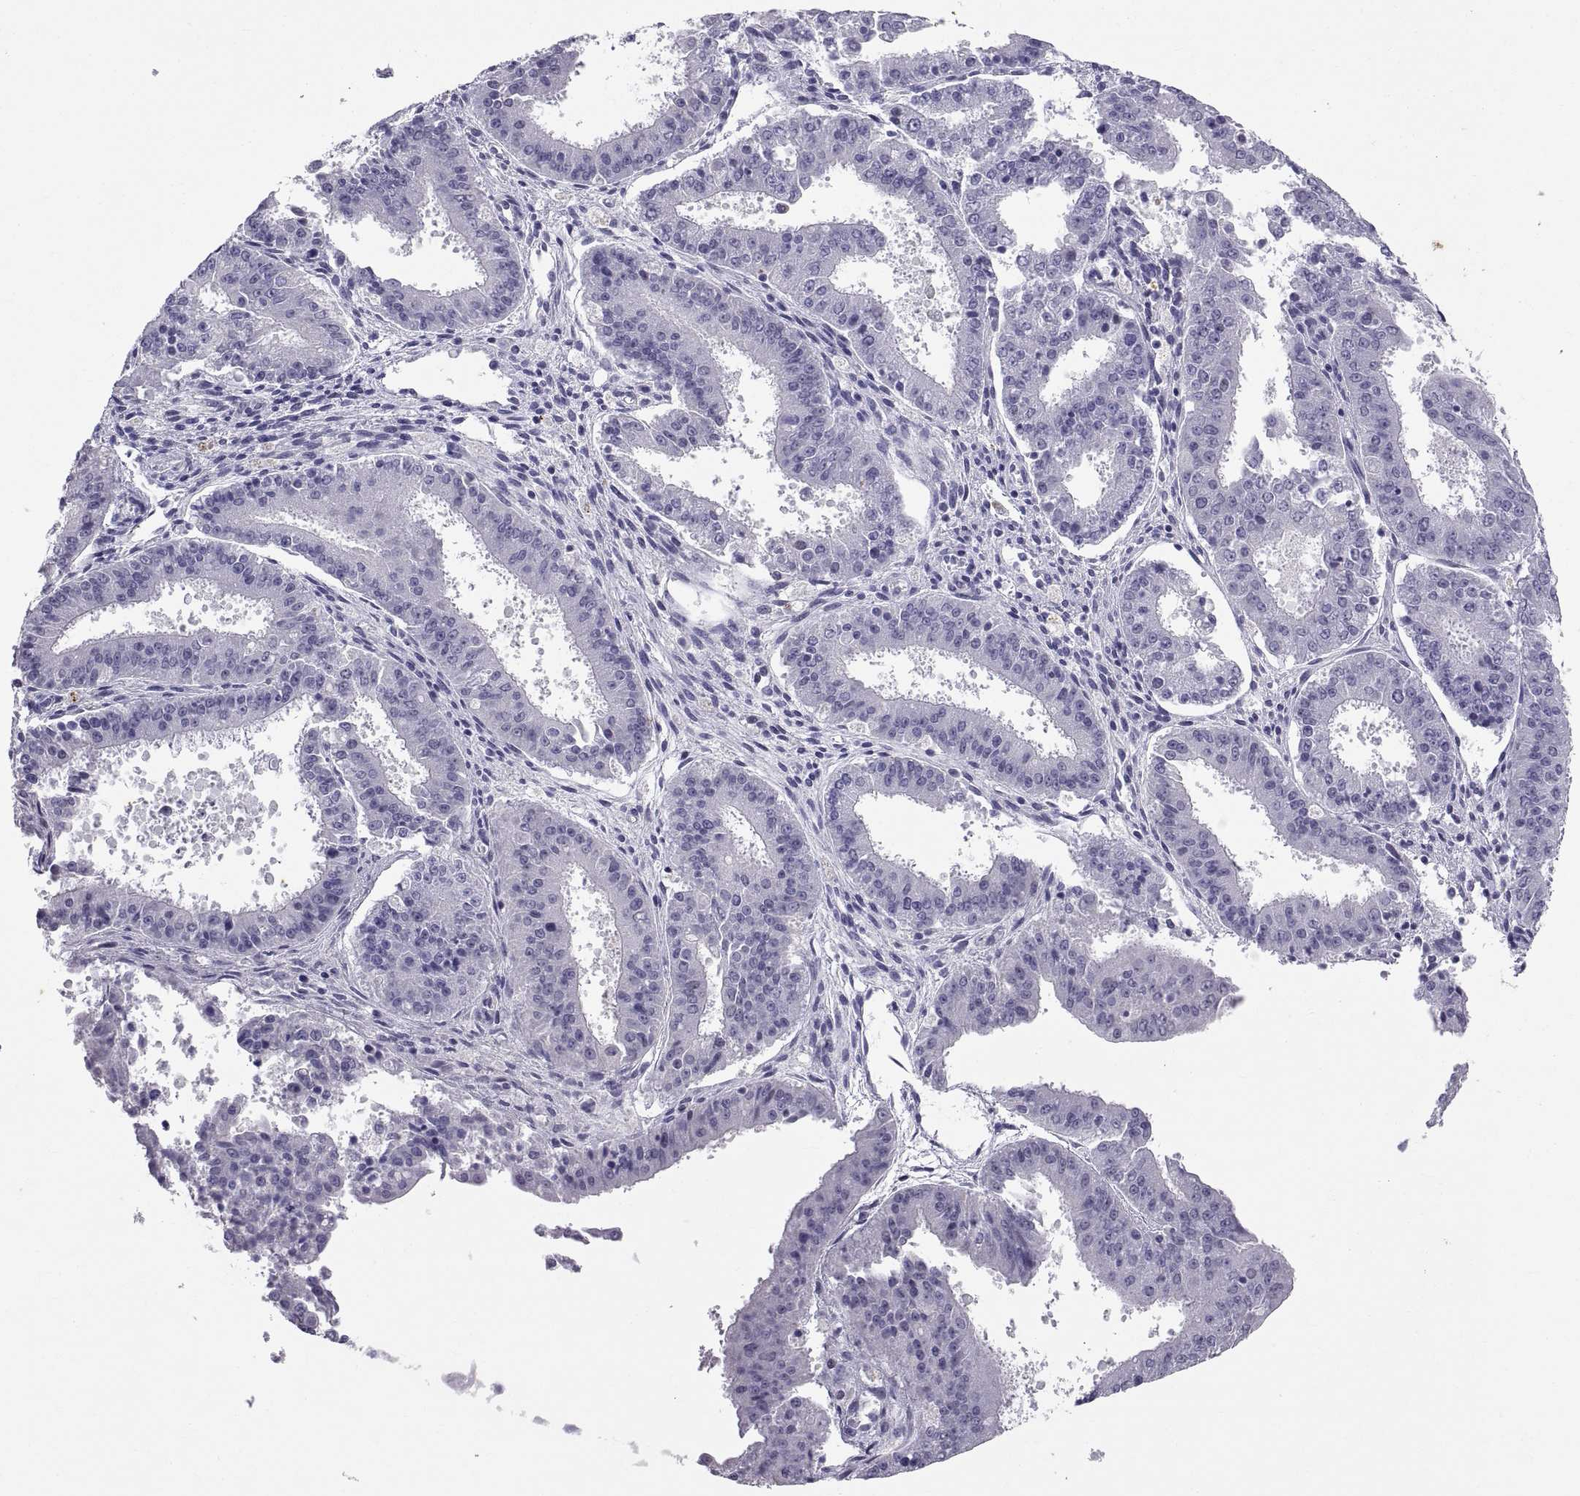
{"staining": {"intensity": "negative", "quantity": "none", "location": "none"}, "tissue": "ovarian cancer", "cell_type": "Tumor cells", "image_type": "cancer", "snomed": [{"axis": "morphology", "description": "Carcinoma, endometroid"}, {"axis": "topography", "description": "Ovary"}], "caption": "Micrograph shows no protein expression in tumor cells of ovarian cancer (endometroid carcinoma) tissue.", "gene": "KRT77", "patient": {"sex": "female", "age": 42}}